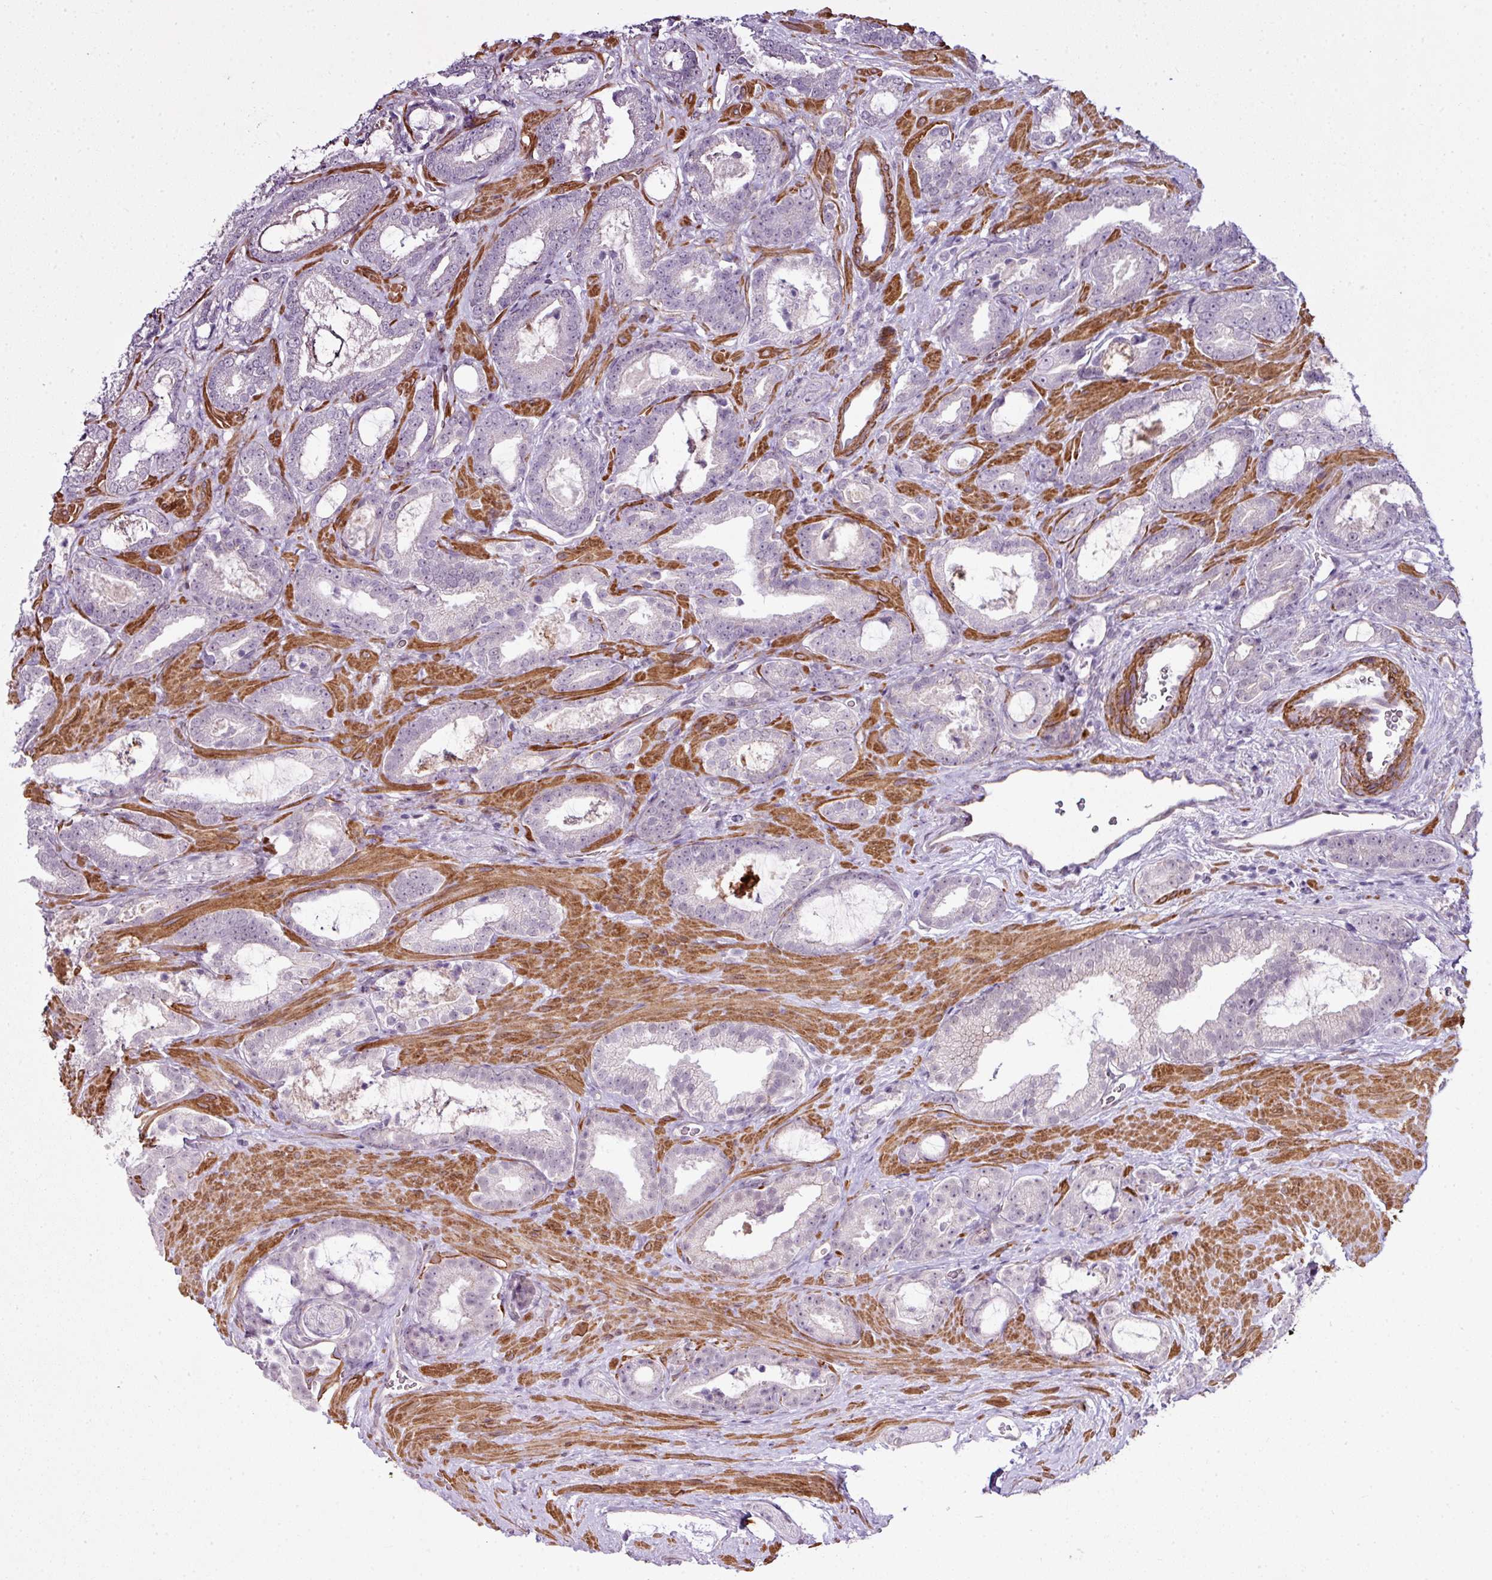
{"staining": {"intensity": "negative", "quantity": "none", "location": "none"}, "tissue": "prostate cancer", "cell_type": "Tumor cells", "image_type": "cancer", "snomed": [{"axis": "morphology", "description": "Adenocarcinoma, Low grade"}, {"axis": "topography", "description": "Prostate"}], "caption": "High power microscopy micrograph of an immunohistochemistry image of prostate cancer (adenocarcinoma (low-grade)), revealing no significant positivity in tumor cells.", "gene": "ZNF688", "patient": {"sex": "male", "age": 62}}